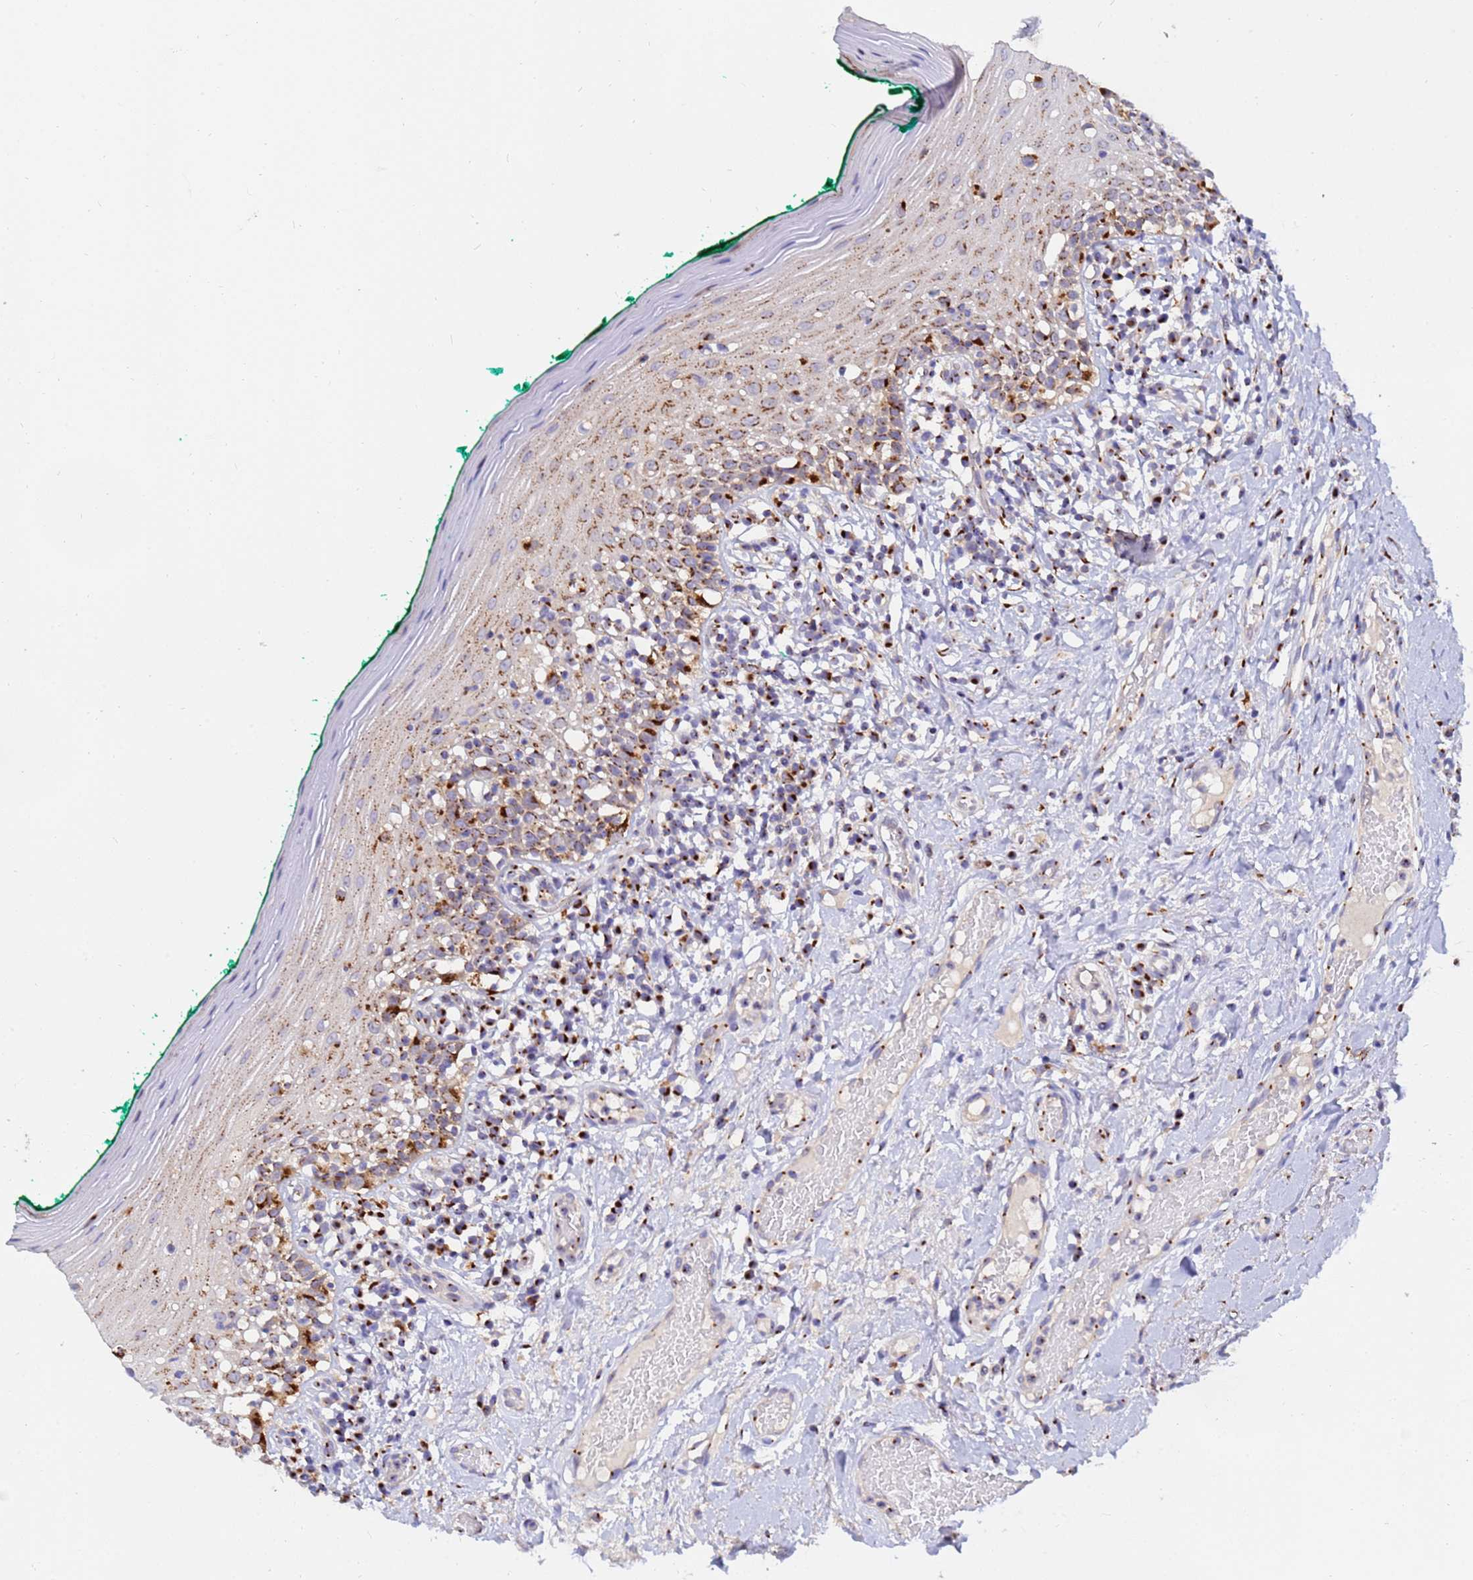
{"staining": {"intensity": "moderate", "quantity": ">75%", "location": "cytoplasmic/membranous"}, "tissue": "oral mucosa", "cell_type": "Squamous epithelial cells", "image_type": "normal", "snomed": [{"axis": "morphology", "description": "Normal tissue, NOS"}, {"axis": "topography", "description": "Oral tissue"}], "caption": "Unremarkable oral mucosa demonstrates moderate cytoplasmic/membranous positivity in about >75% of squamous epithelial cells, visualized by immunohistochemistry.", "gene": "HPS3", "patient": {"sex": "female", "age": 83}}